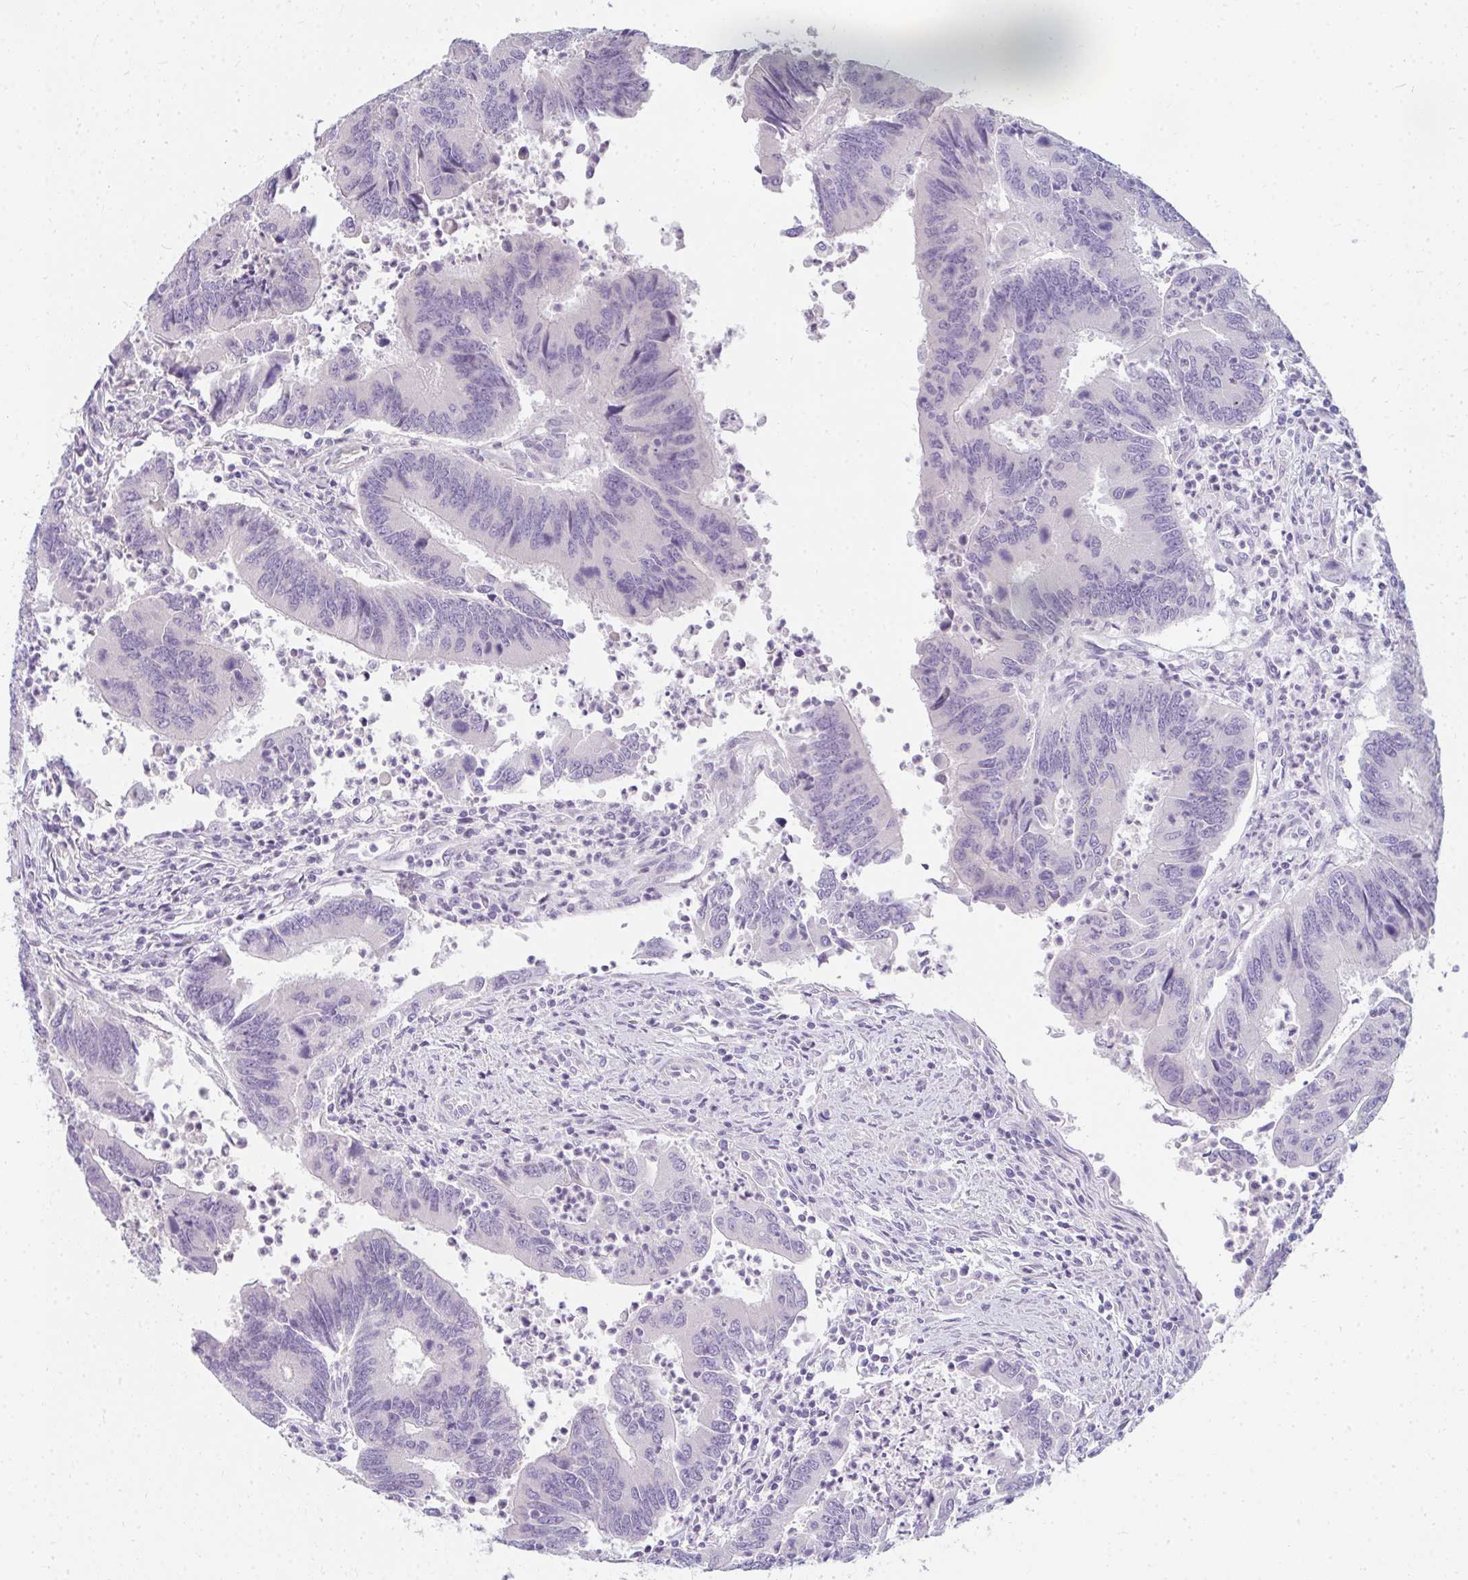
{"staining": {"intensity": "negative", "quantity": "none", "location": "none"}, "tissue": "colorectal cancer", "cell_type": "Tumor cells", "image_type": "cancer", "snomed": [{"axis": "morphology", "description": "Adenocarcinoma, NOS"}, {"axis": "topography", "description": "Colon"}], "caption": "Tumor cells show no significant protein positivity in colorectal adenocarcinoma.", "gene": "PPP1R3G", "patient": {"sex": "female", "age": 67}}